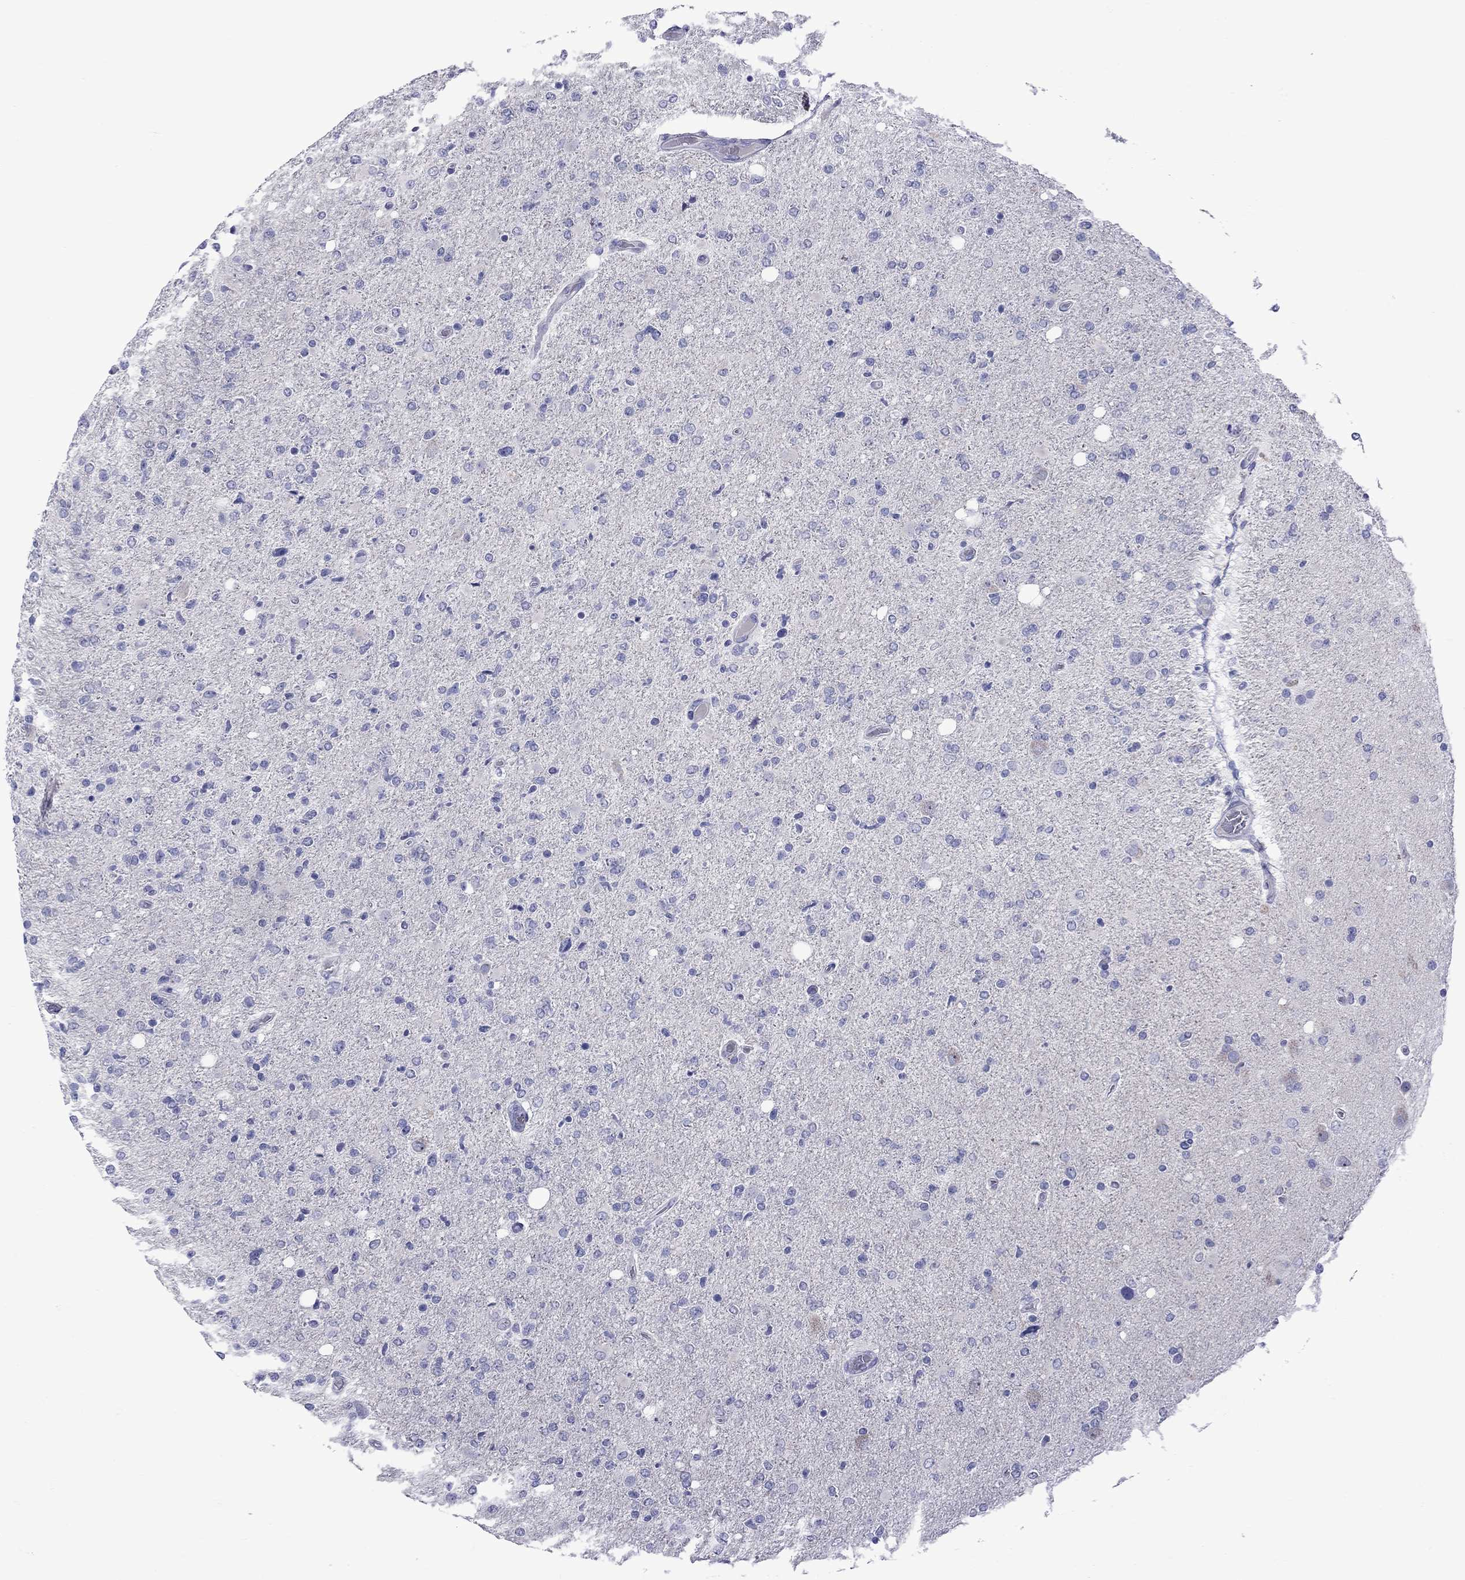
{"staining": {"intensity": "negative", "quantity": "none", "location": "none"}, "tissue": "glioma", "cell_type": "Tumor cells", "image_type": "cancer", "snomed": [{"axis": "morphology", "description": "Glioma, malignant, High grade"}, {"axis": "topography", "description": "Cerebral cortex"}], "caption": "This is a photomicrograph of IHC staining of glioma, which shows no staining in tumor cells.", "gene": "EPPIN", "patient": {"sex": "male", "age": 70}}